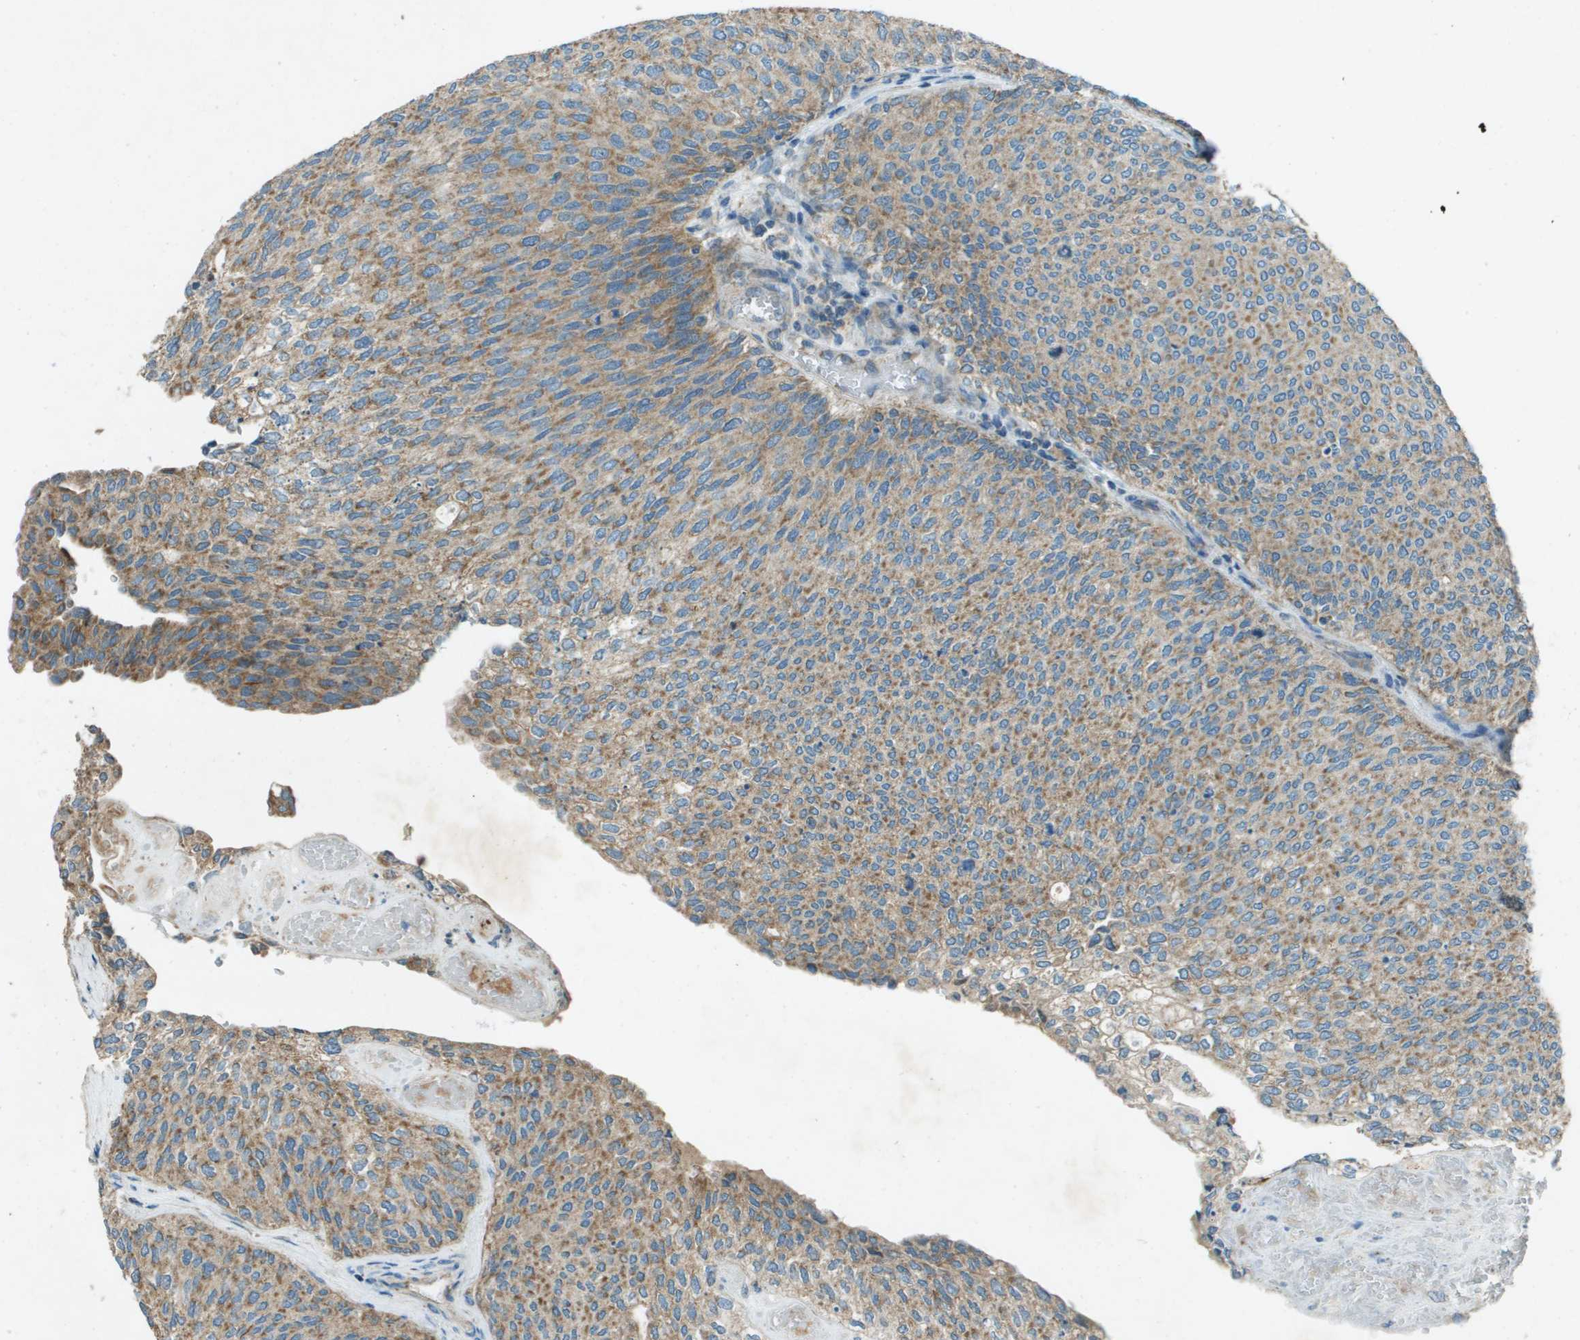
{"staining": {"intensity": "moderate", "quantity": ">75%", "location": "cytoplasmic/membranous"}, "tissue": "urothelial cancer", "cell_type": "Tumor cells", "image_type": "cancer", "snomed": [{"axis": "morphology", "description": "Urothelial carcinoma, Low grade"}, {"axis": "topography", "description": "Urinary bladder"}], "caption": "A histopathology image of human urothelial cancer stained for a protein reveals moderate cytoplasmic/membranous brown staining in tumor cells.", "gene": "MIGA1", "patient": {"sex": "female", "age": 79}}